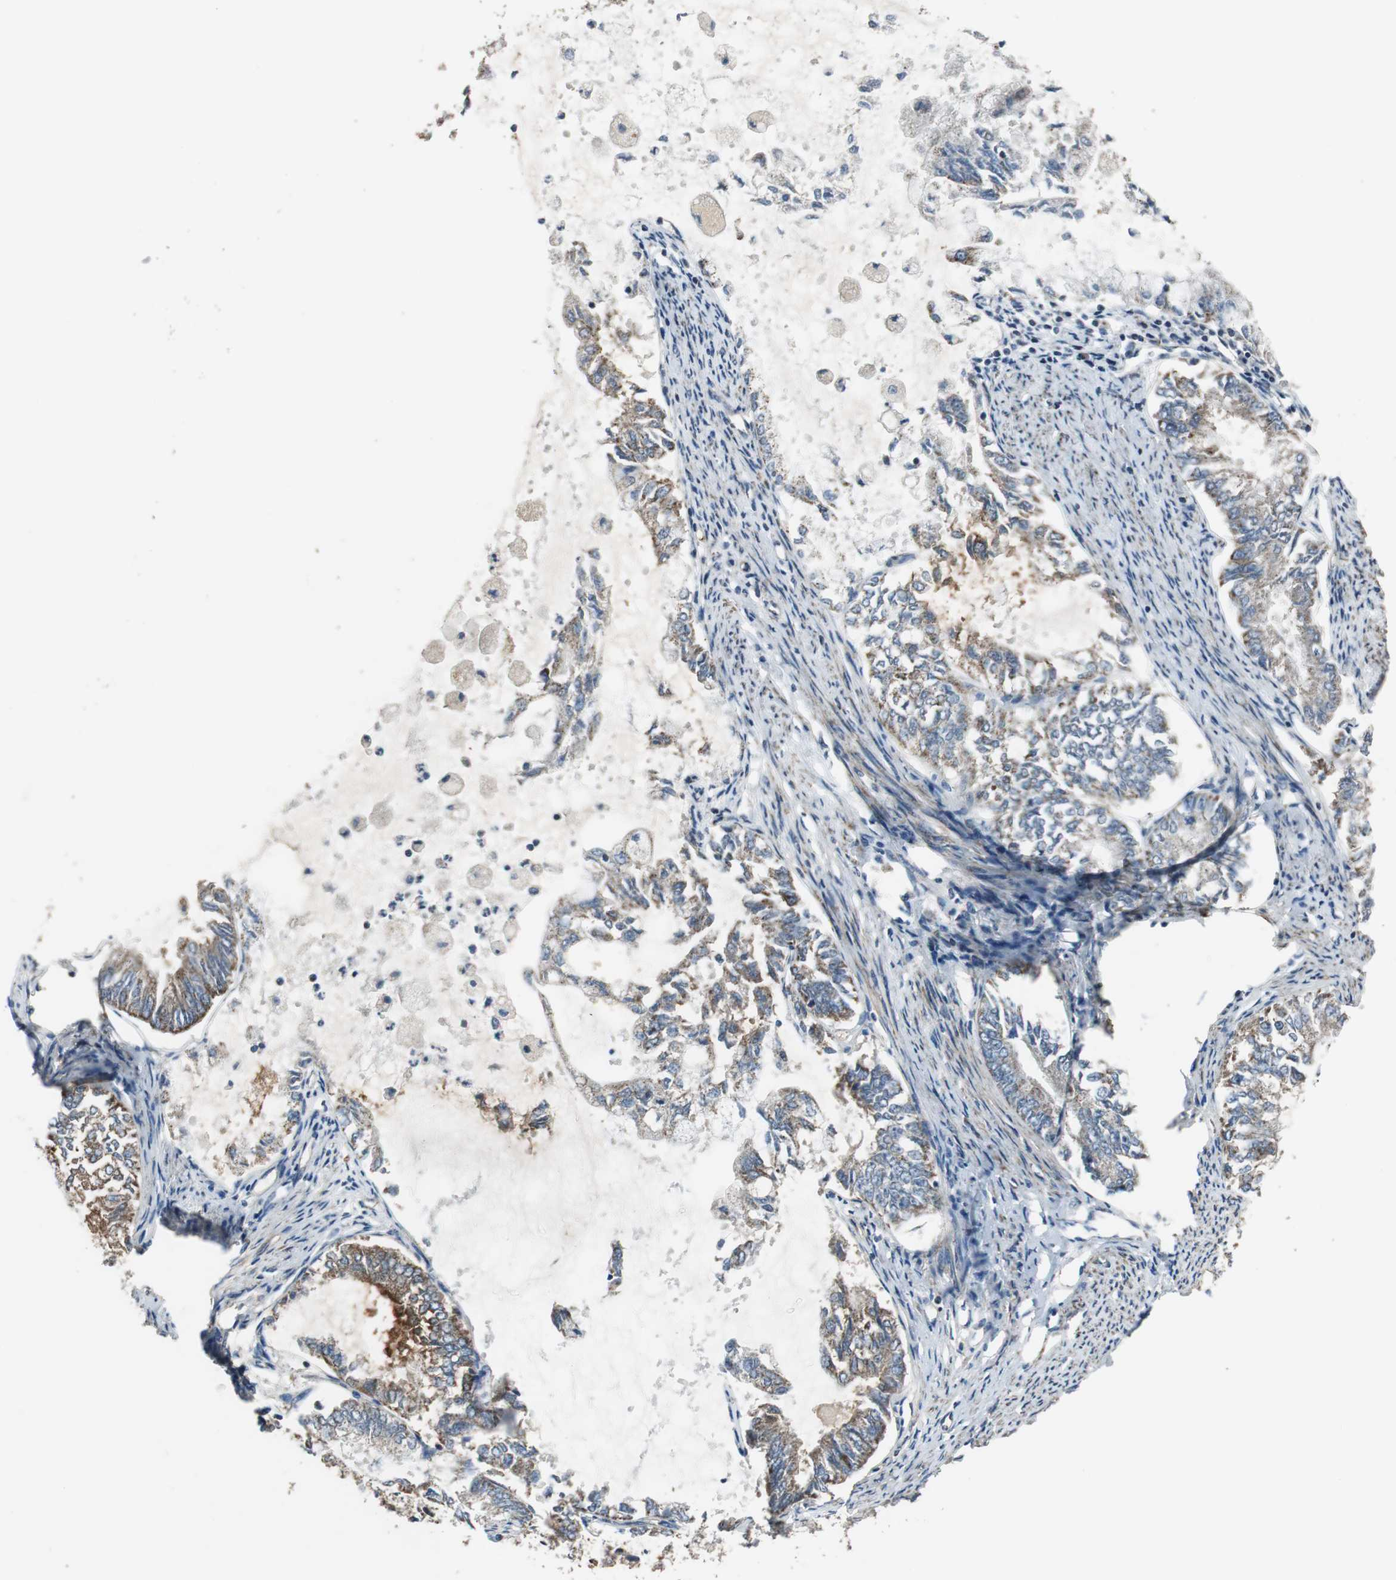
{"staining": {"intensity": "moderate", "quantity": ">75%", "location": "cytoplasmic/membranous"}, "tissue": "endometrial cancer", "cell_type": "Tumor cells", "image_type": "cancer", "snomed": [{"axis": "morphology", "description": "Adenocarcinoma, NOS"}, {"axis": "topography", "description": "Endometrium"}], "caption": "The image demonstrates immunohistochemical staining of adenocarcinoma (endometrial). There is moderate cytoplasmic/membranous staining is identified in approximately >75% of tumor cells.", "gene": "MSTO1", "patient": {"sex": "female", "age": 86}}